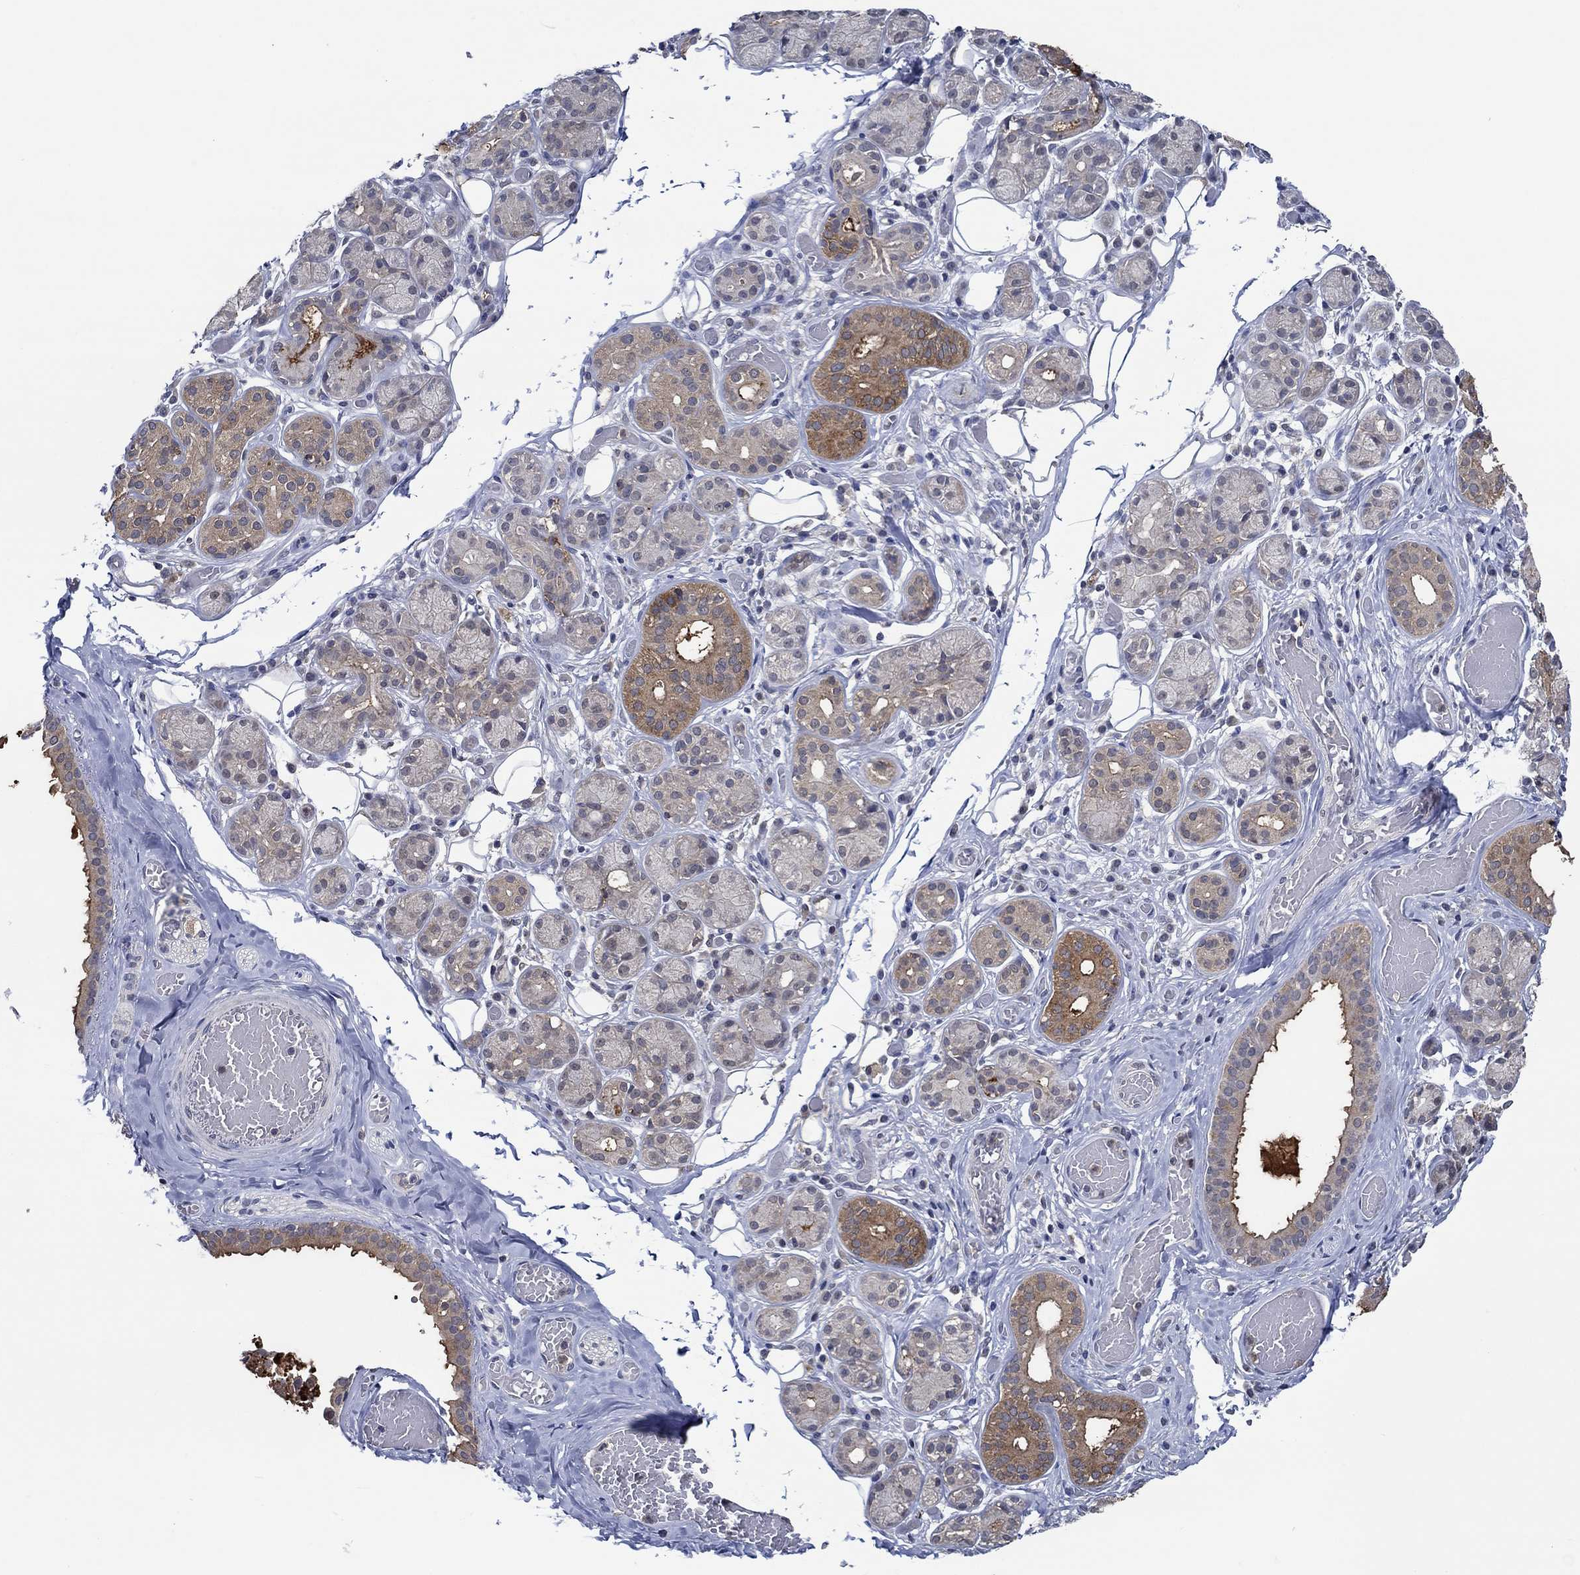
{"staining": {"intensity": "moderate", "quantity": "<25%", "location": "cytoplasmic/membranous"}, "tissue": "salivary gland", "cell_type": "Glandular cells", "image_type": "normal", "snomed": [{"axis": "morphology", "description": "Normal tissue, NOS"}, {"axis": "topography", "description": "Salivary gland"}, {"axis": "topography", "description": "Peripheral nerve tissue"}], "caption": "Glandular cells reveal moderate cytoplasmic/membranous positivity in approximately <25% of cells in unremarkable salivary gland.", "gene": "DACT1", "patient": {"sex": "male", "age": 71}}